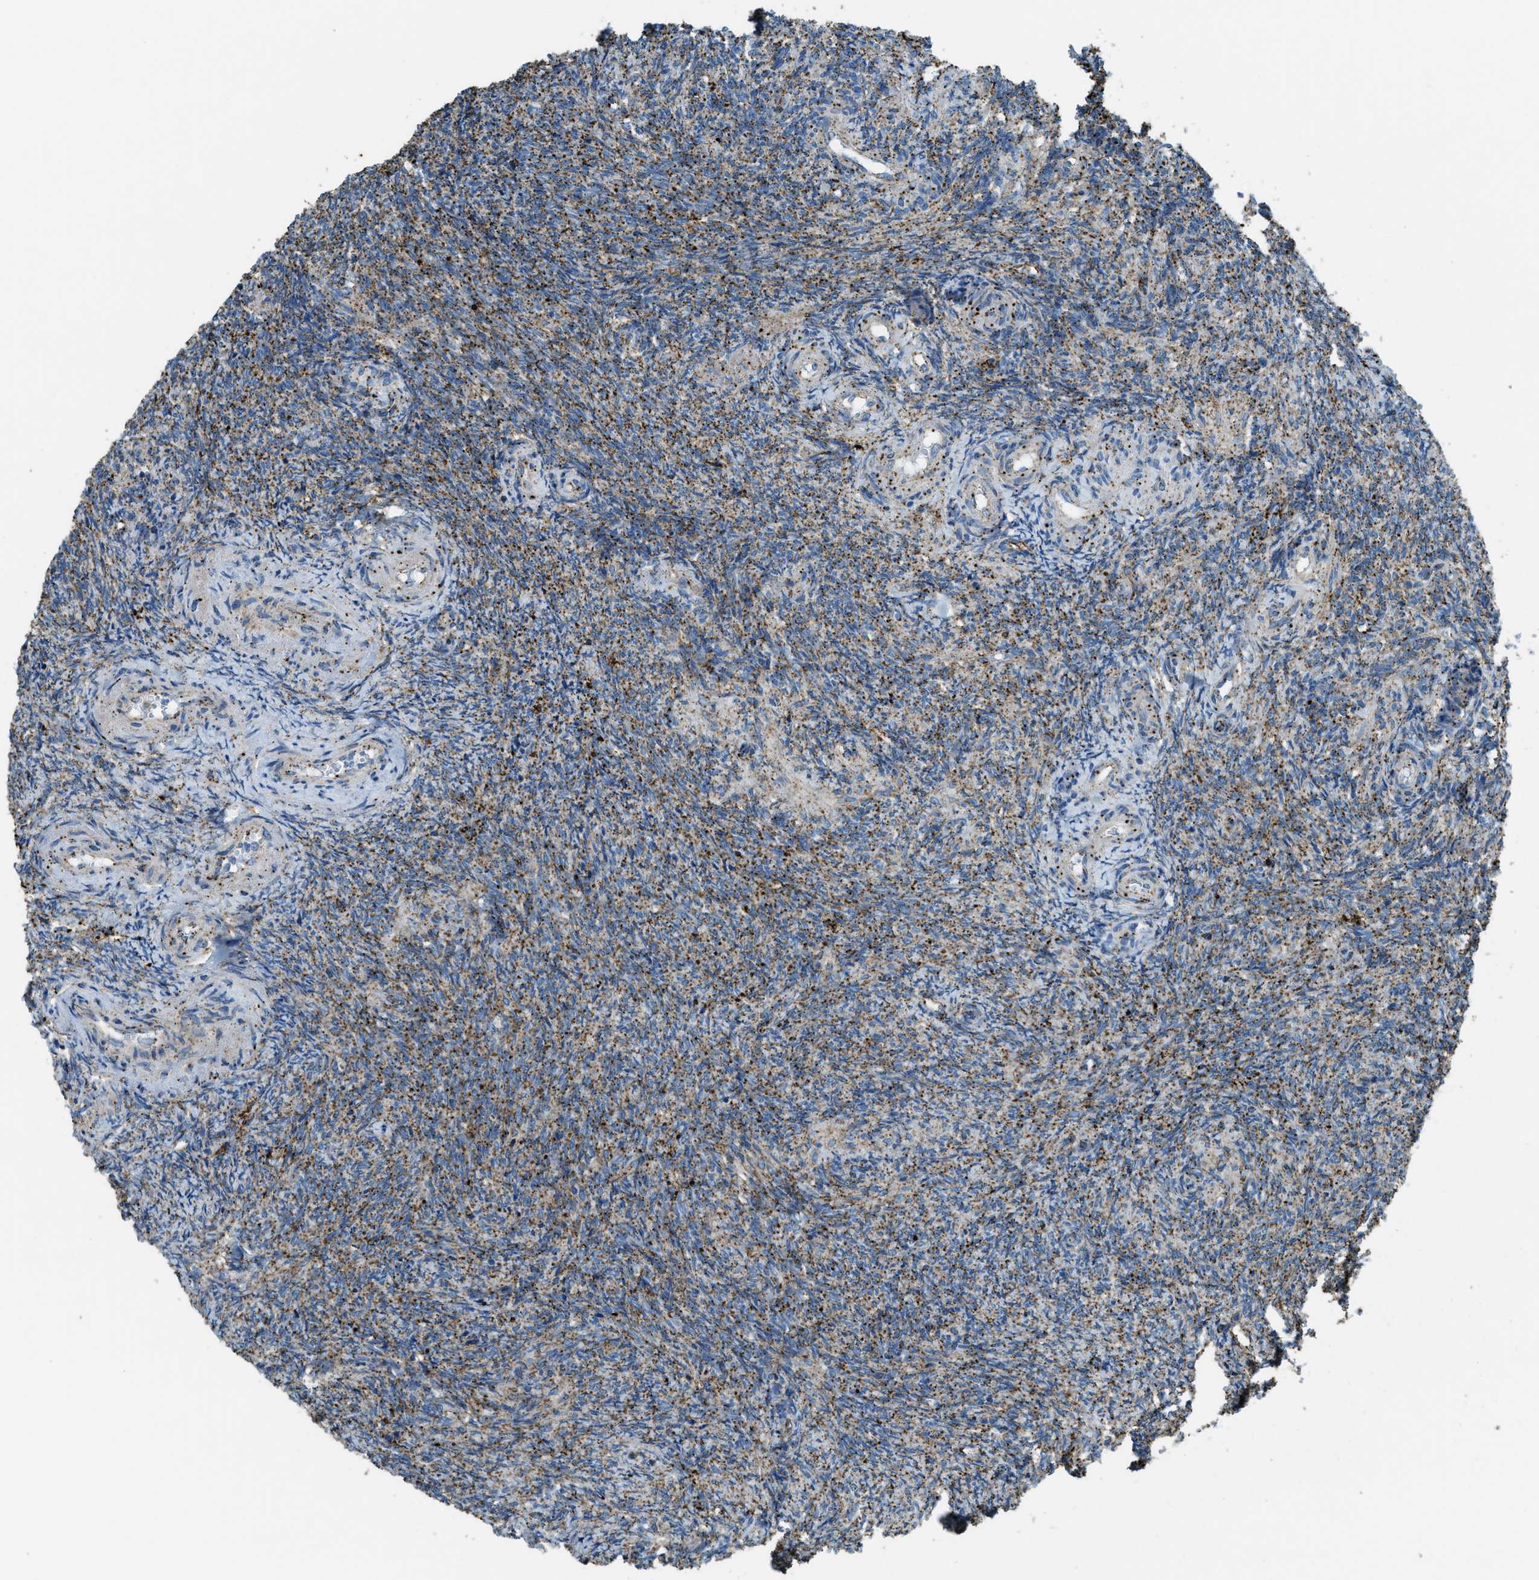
{"staining": {"intensity": "strong", "quantity": "25%-75%", "location": "cytoplasmic/membranous"}, "tissue": "ovary", "cell_type": "Follicle cells", "image_type": "normal", "snomed": [{"axis": "morphology", "description": "Normal tissue, NOS"}, {"axis": "topography", "description": "Ovary"}], "caption": "IHC image of benign ovary: ovary stained using immunohistochemistry (IHC) displays high levels of strong protein expression localized specifically in the cytoplasmic/membranous of follicle cells, appearing as a cytoplasmic/membranous brown color.", "gene": "SCARB2", "patient": {"sex": "female", "age": 41}}